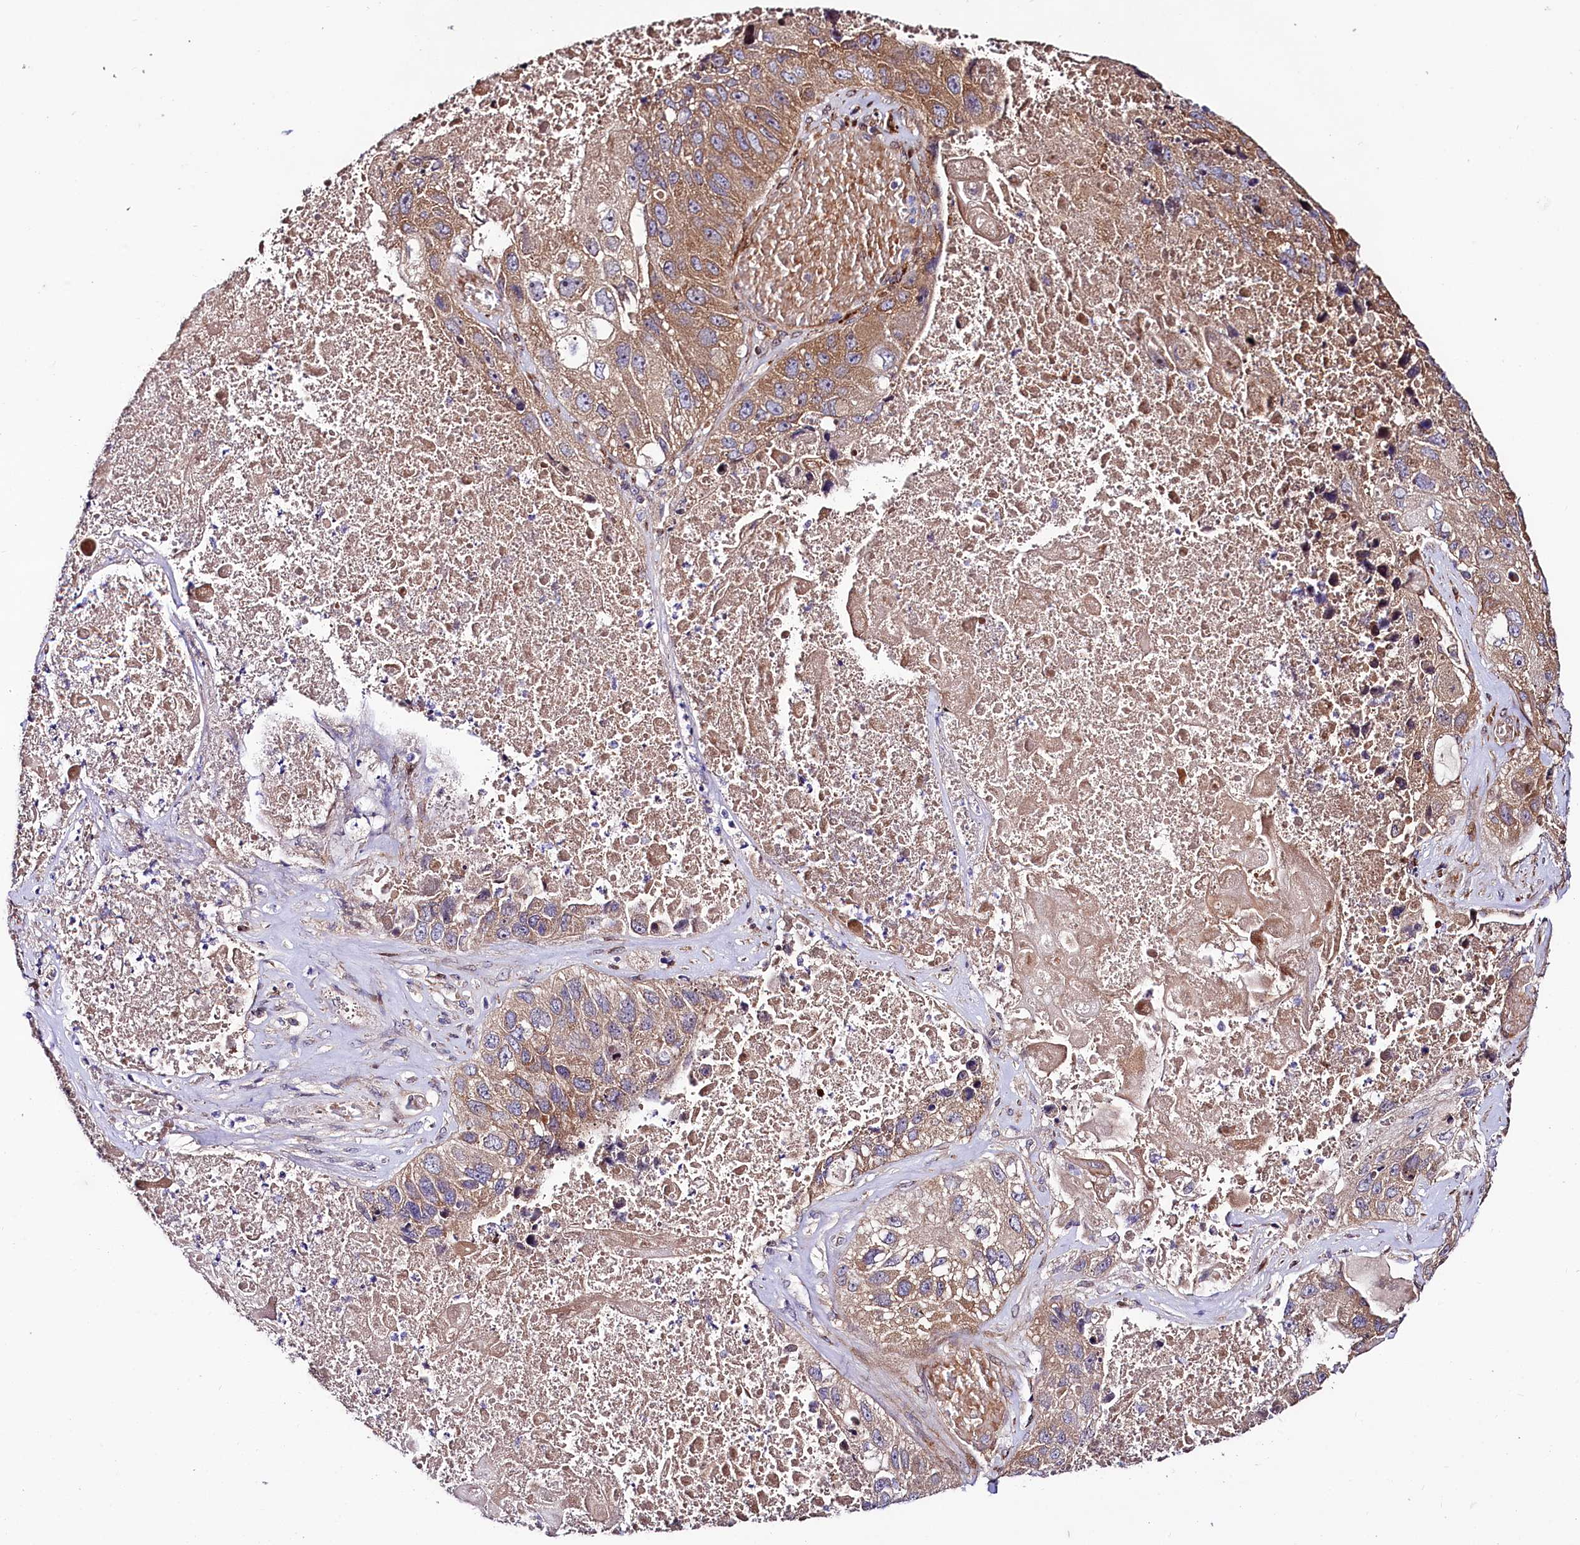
{"staining": {"intensity": "moderate", "quantity": ">75%", "location": "cytoplasmic/membranous"}, "tissue": "lung cancer", "cell_type": "Tumor cells", "image_type": "cancer", "snomed": [{"axis": "morphology", "description": "Squamous cell carcinoma, NOS"}, {"axis": "topography", "description": "Lung"}], "caption": "Lung cancer stained with a brown dye exhibits moderate cytoplasmic/membranous positive expression in approximately >75% of tumor cells.", "gene": "PDZRN3", "patient": {"sex": "male", "age": 61}}